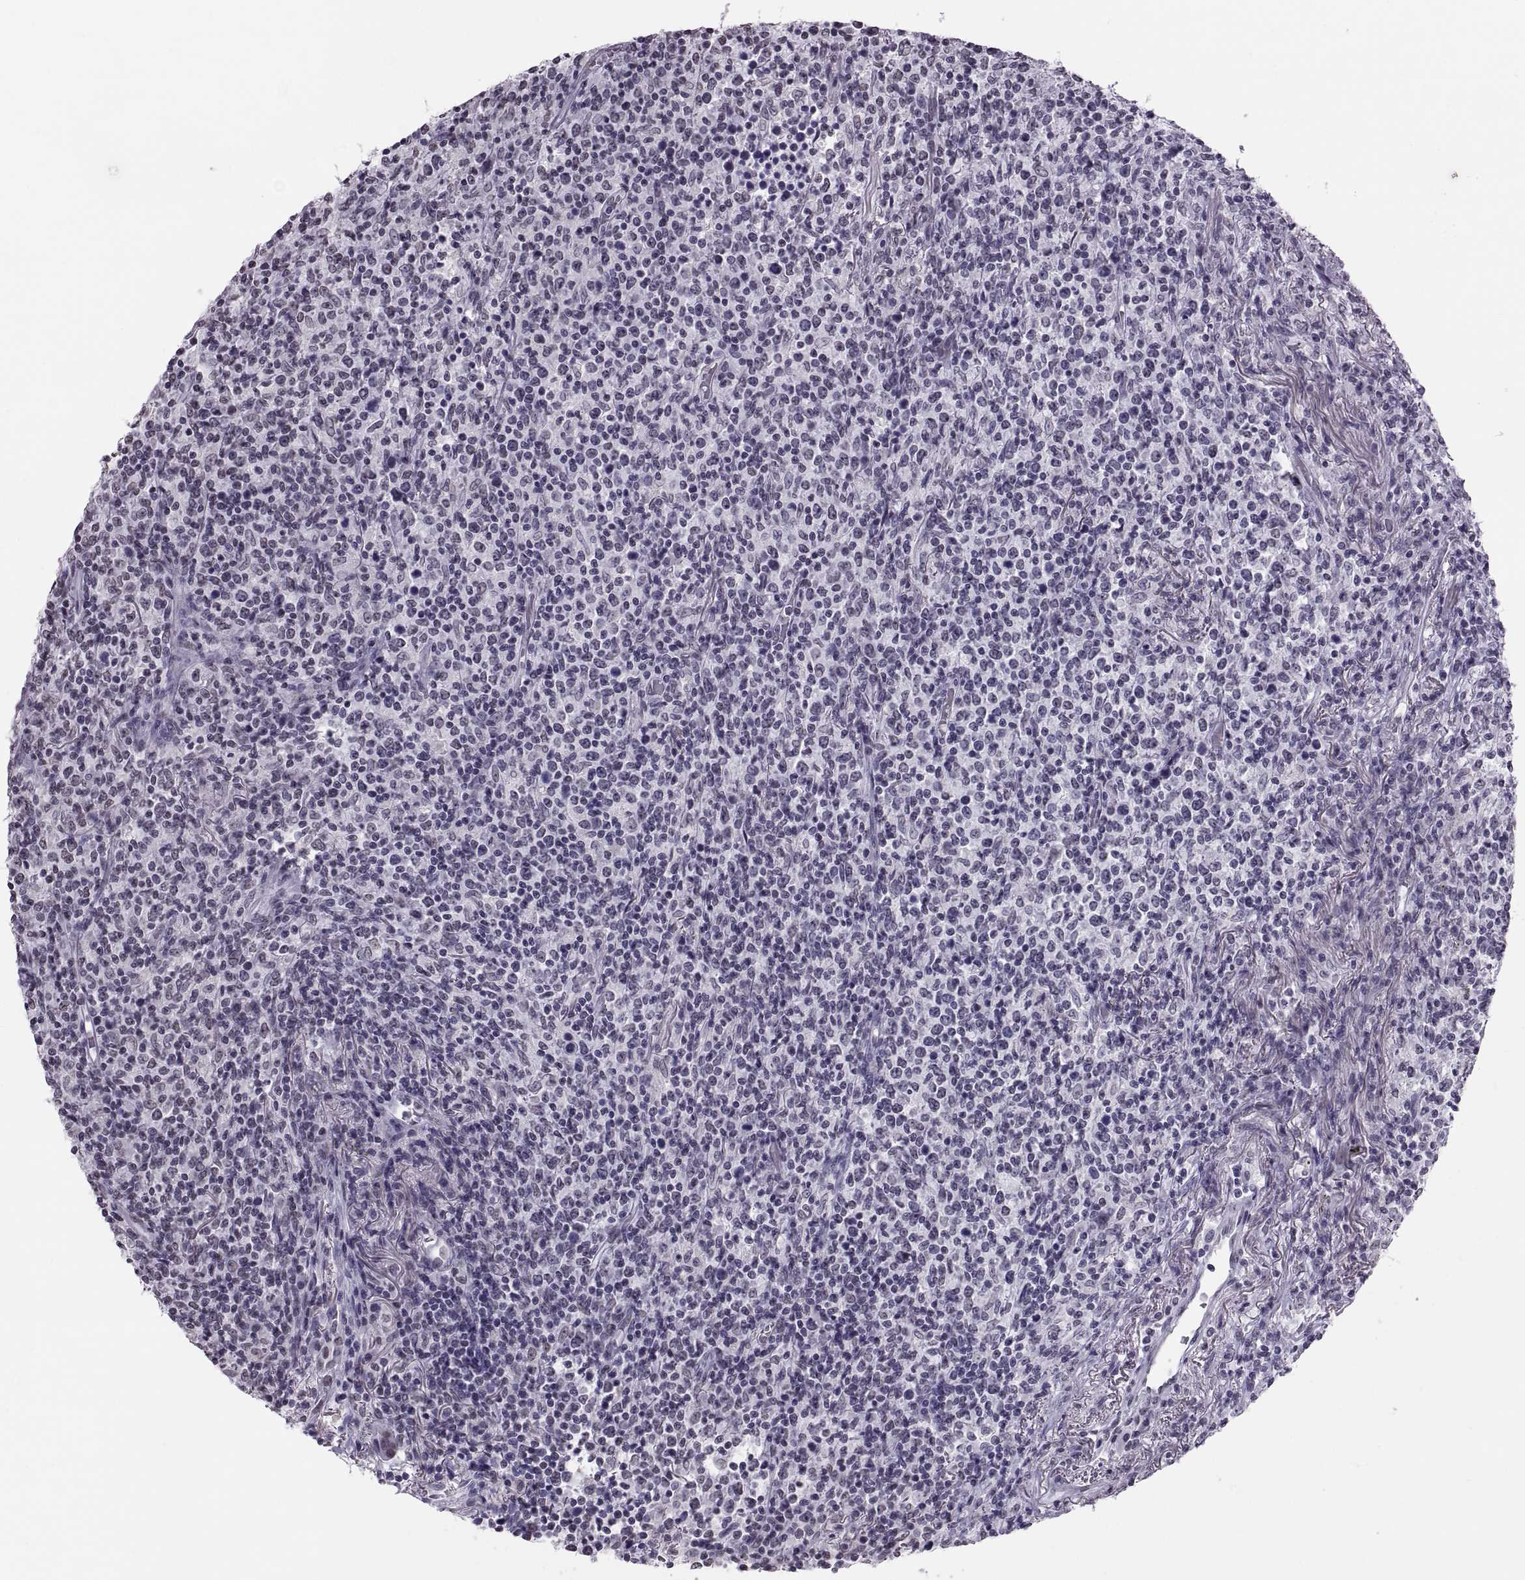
{"staining": {"intensity": "negative", "quantity": "none", "location": "none"}, "tissue": "lymphoma", "cell_type": "Tumor cells", "image_type": "cancer", "snomed": [{"axis": "morphology", "description": "Malignant lymphoma, non-Hodgkin's type, High grade"}, {"axis": "topography", "description": "Lung"}], "caption": "DAB immunohistochemical staining of human lymphoma displays no significant staining in tumor cells.", "gene": "CARTPT", "patient": {"sex": "male", "age": 79}}